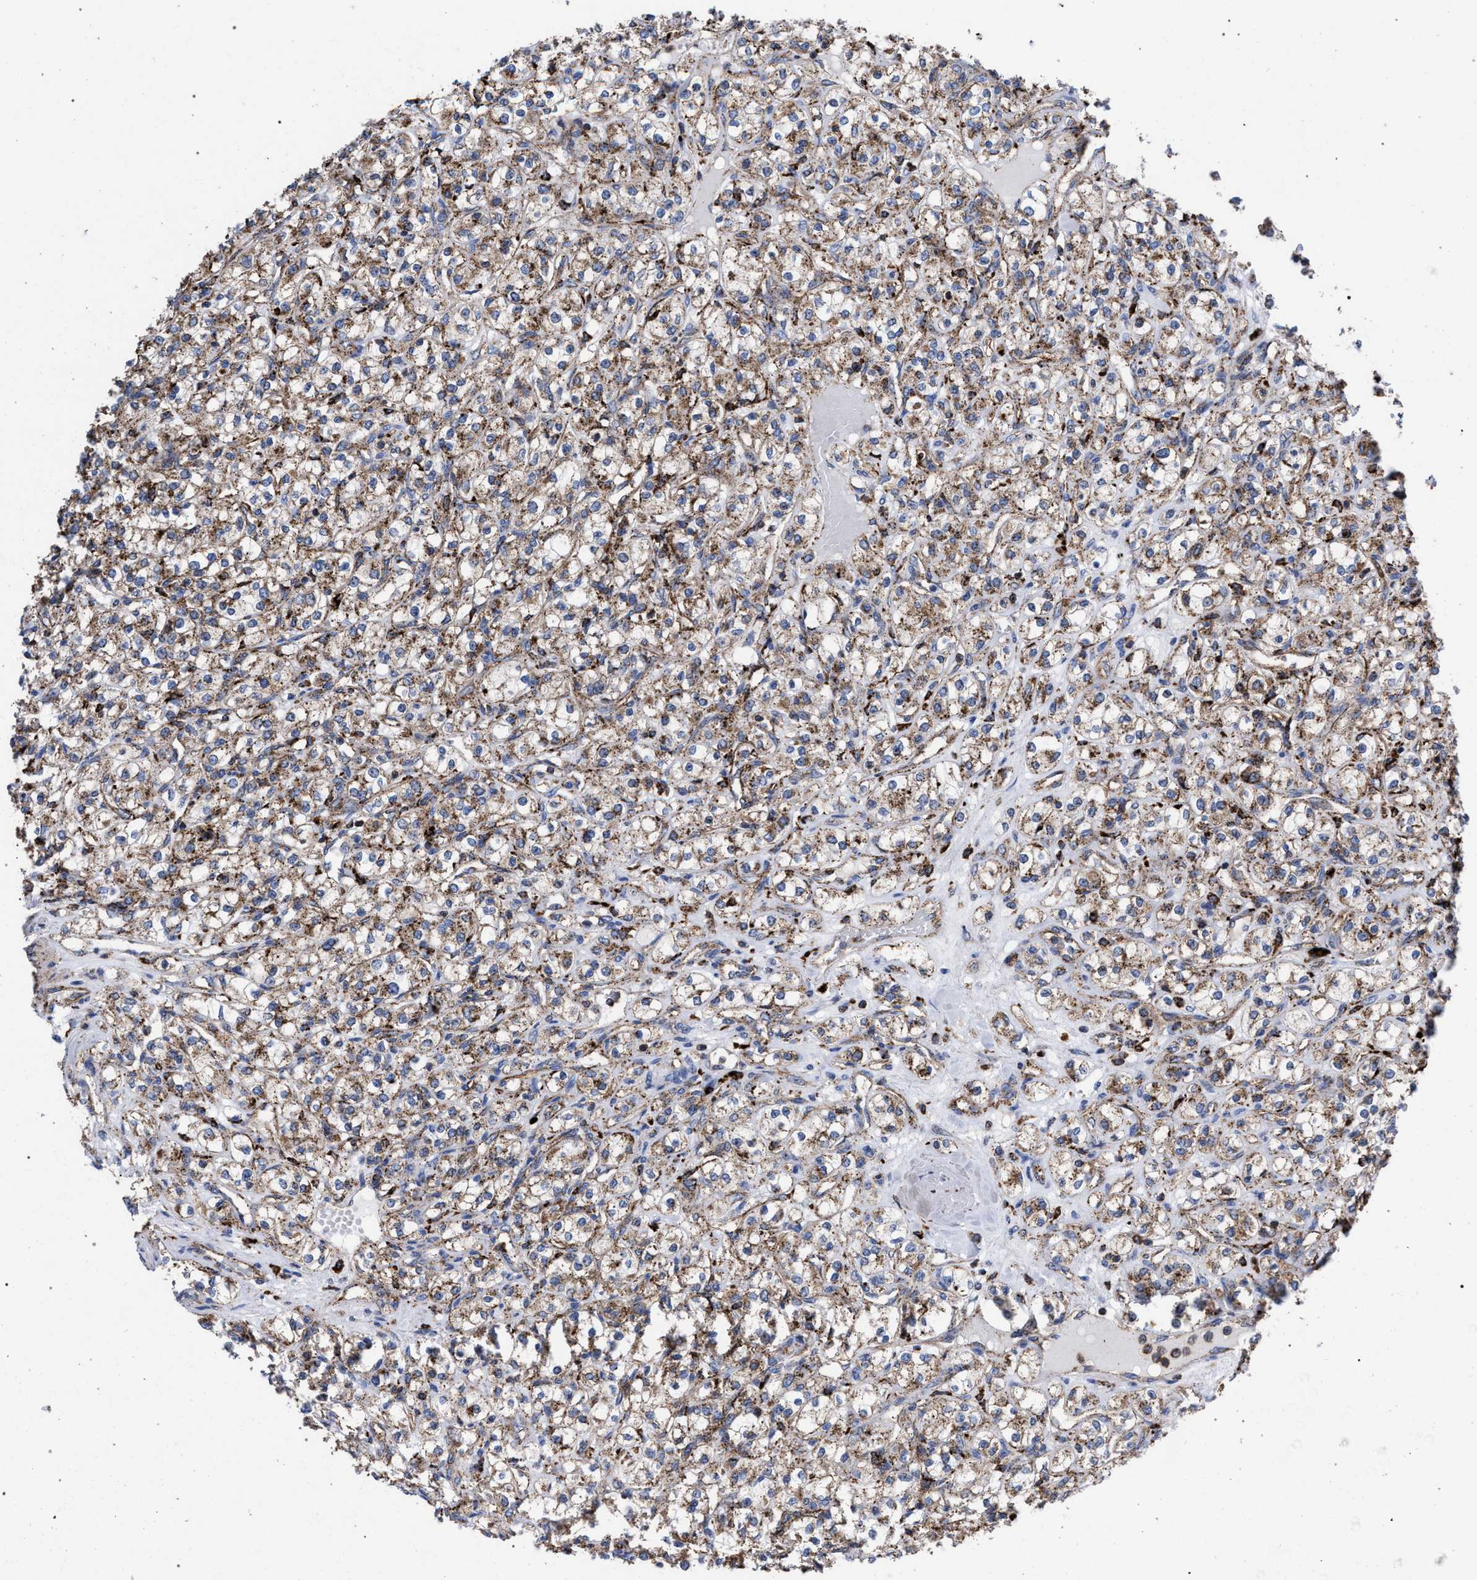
{"staining": {"intensity": "moderate", "quantity": ">75%", "location": "cytoplasmic/membranous"}, "tissue": "renal cancer", "cell_type": "Tumor cells", "image_type": "cancer", "snomed": [{"axis": "morphology", "description": "Adenocarcinoma, NOS"}, {"axis": "topography", "description": "Kidney"}], "caption": "Renal cancer (adenocarcinoma) stained for a protein demonstrates moderate cytoplasmic/membranous positivity in tumor cells.", "gene": "PPT1", "patient": {"sex": "male", "age": 77}}